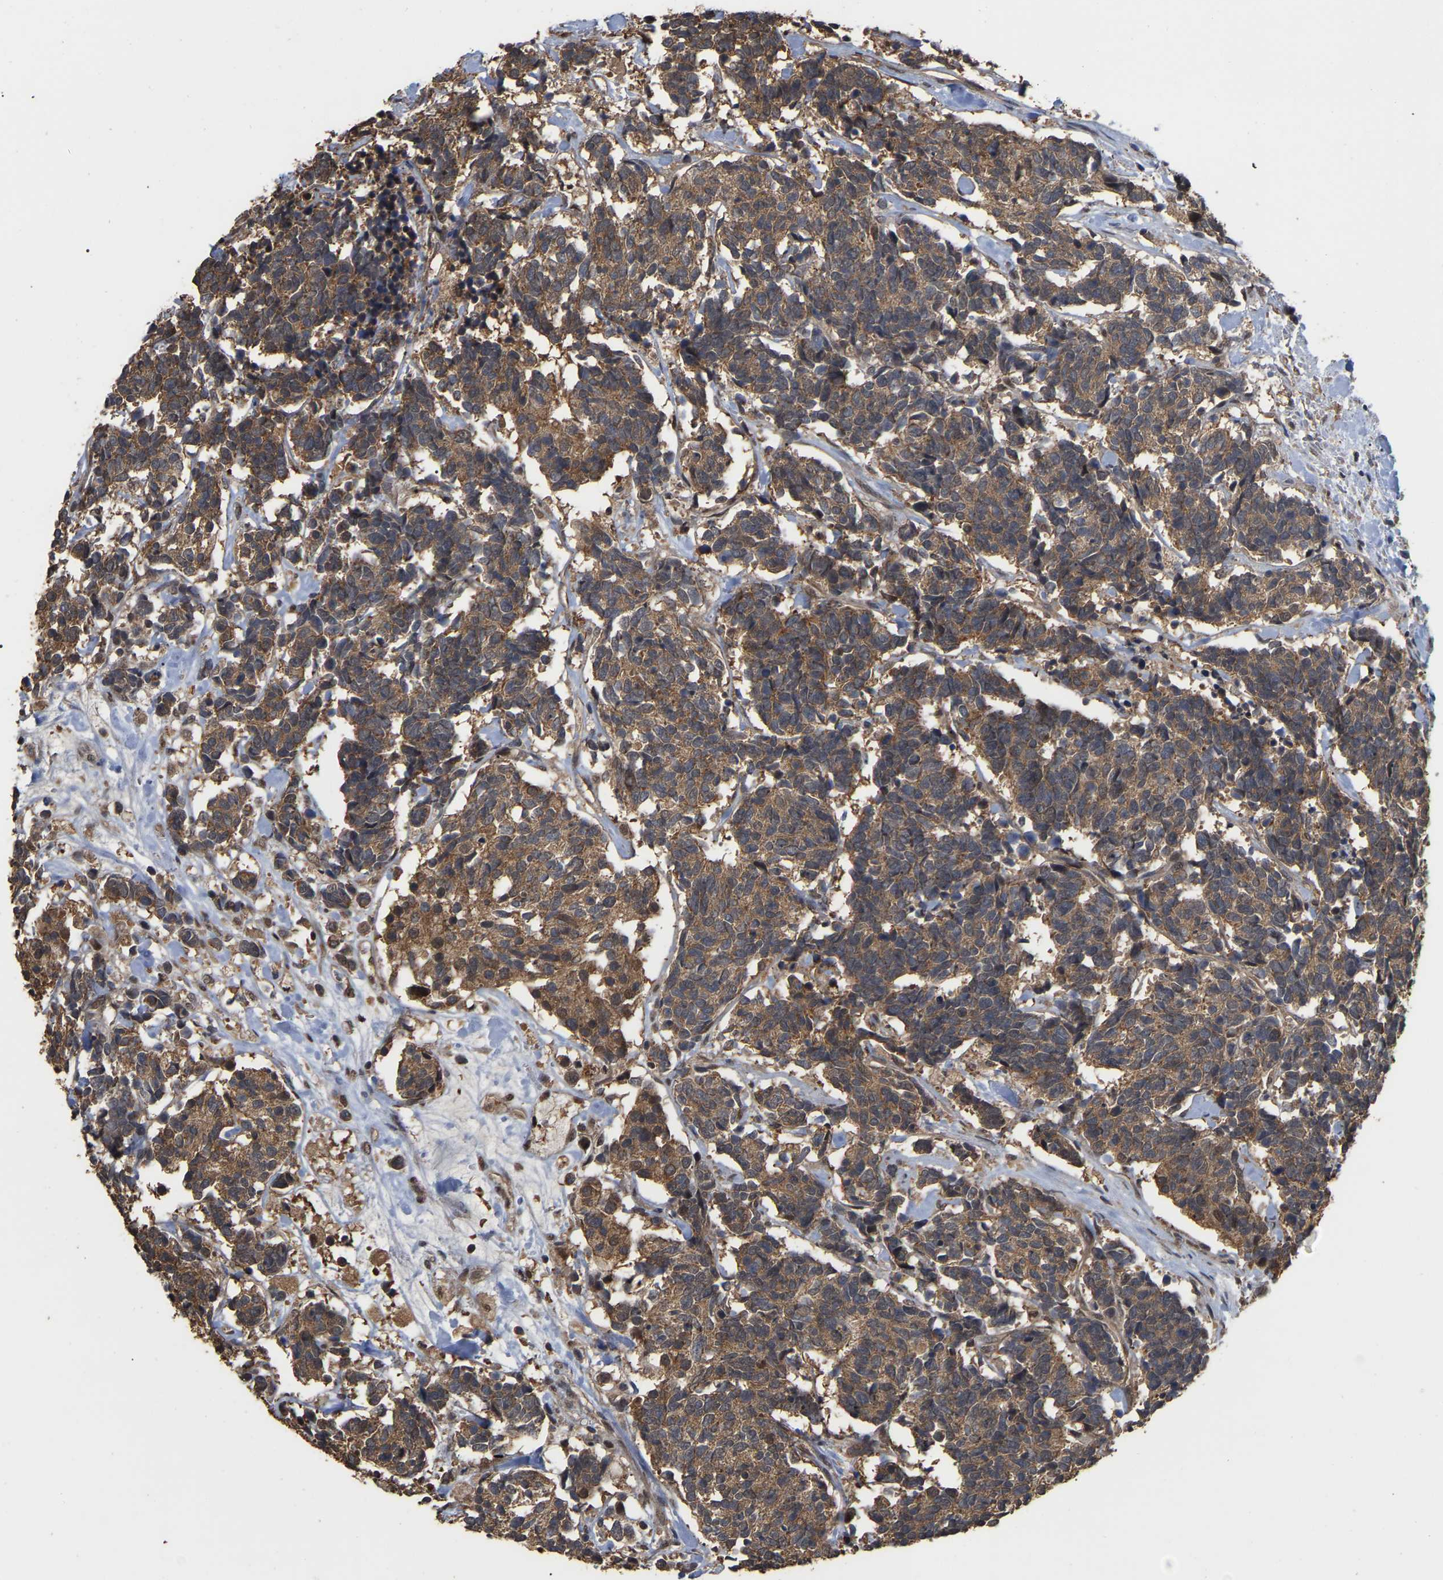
{"staining": {"intensity": "moderate", "quantity": ">75%", "location": "cytoplasmic/membranous"}, "tissue": "carcinoid", "cell_type": "Tumor cells", "image_type": "cancer", "snomed": [{"axis": "morphology", "description": "Carcinoma, NOS"}, {"axis": "morphology", "description": "Carcinoid, malignant, NOS"}, {"axis": "topography", "description": "Urinary bladder"}], "caption": "Carcinoid stained with a brown dye exhibits moderate cytoplasmic/membranous positive staining in approximately >75% of tumor cells.", "gene": "FAM219A", "patient": {"sex": "male", "age": 57}}